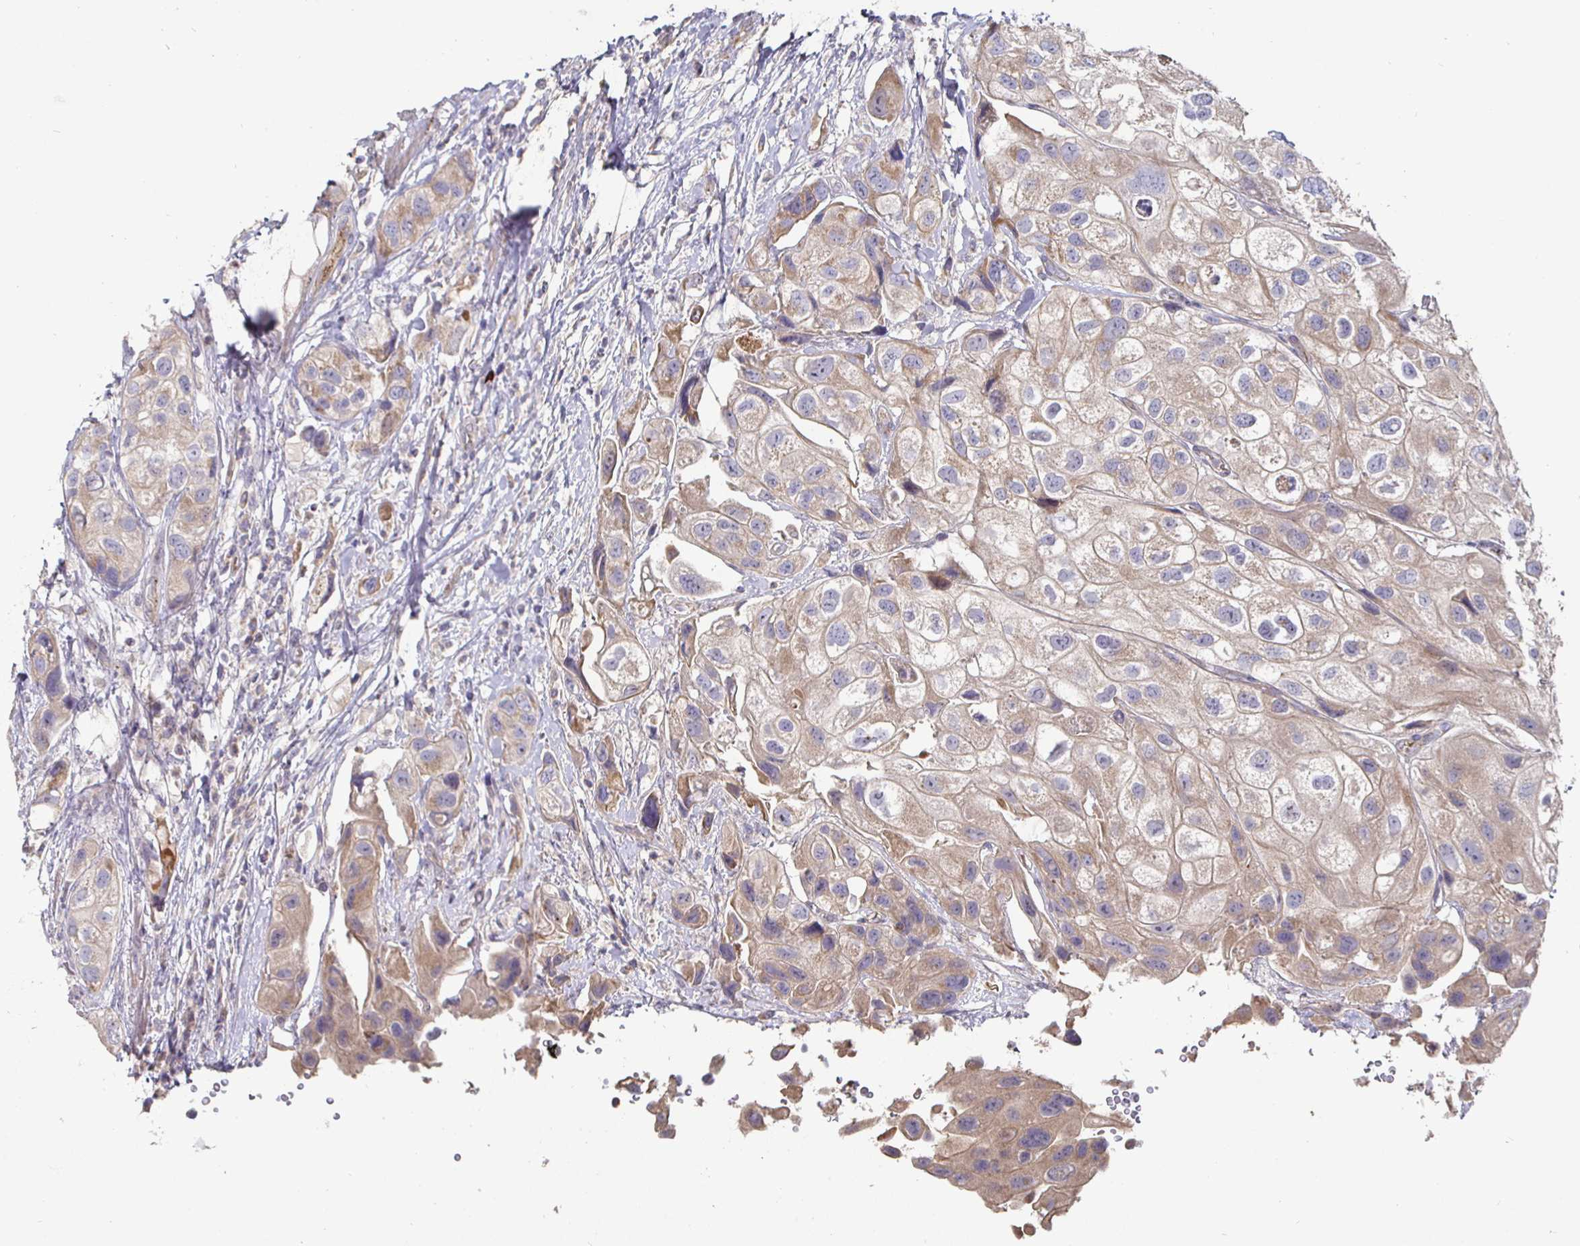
{"staining": {"intensity": "moderate", "quantity": ">75%", "location": "cytoplasmic/membranous"}, "tissue": "urothelial cancer", "cell_type": "Tumor cells", "image_type": "cancer", "snomed": [{"axis": "morphology", "description": "Urothelial carcinoma, High grade"}, {"axis": "topography", "description": "Urinary bladder"}], "caption": "High-grade urothelial carcinoma stained with a brown dye shows moderate cytoplasmic/membranous positive expression in about >75% of tumor cells.", "gene": "NRSN1", "patient": {"sex": "female", "age": 64}}